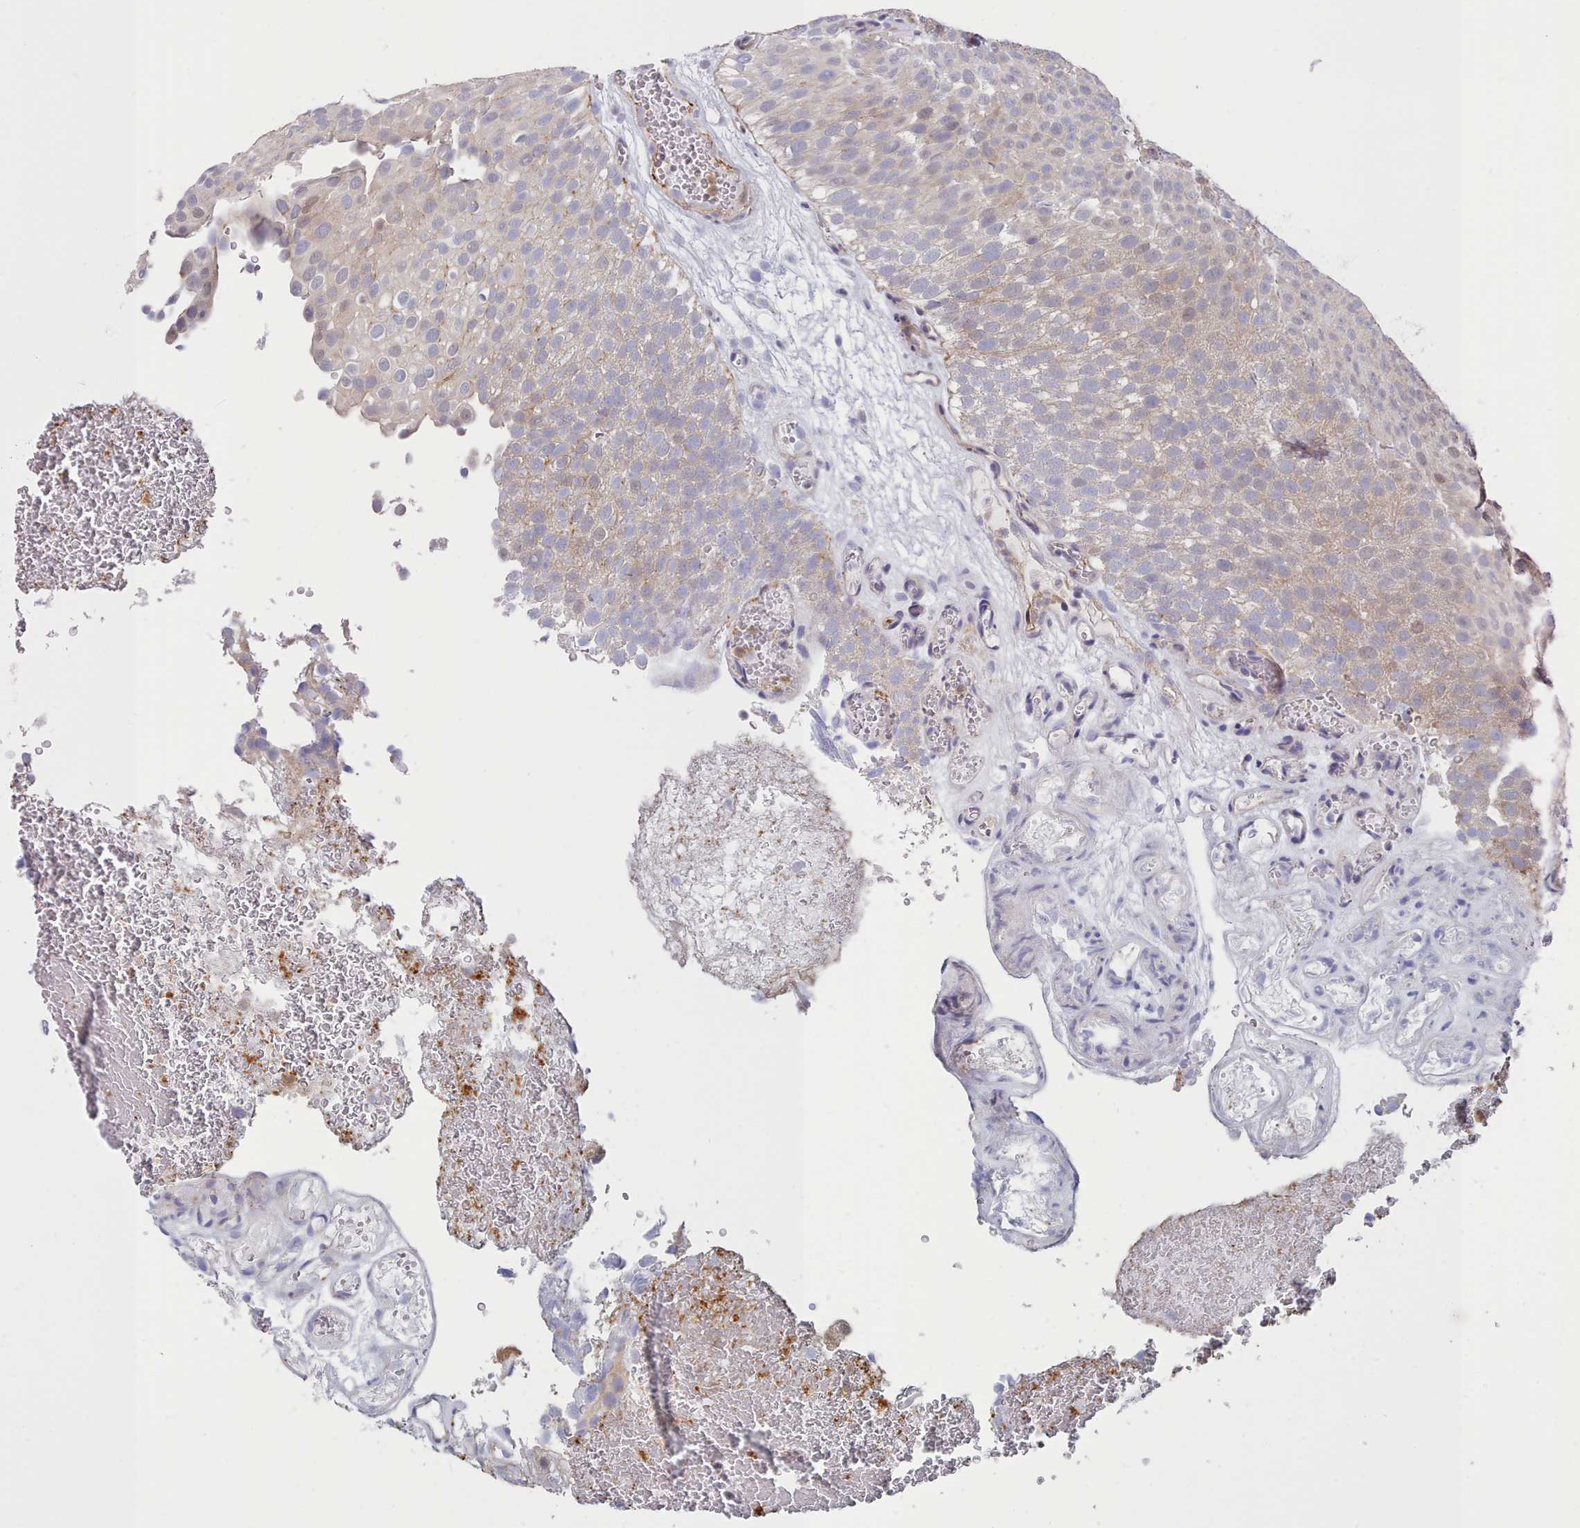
{"staining": {"intensity": "weak", "quantity": "25%-75%", "location": "cytoplasmic/membranous"}, "tissue": "urothelial cancer", "cell_type": "Tumor cells", "image_type": "cancer", "snomed": [{"axis": "morphology", "description": "Urothelial carcinoma, Low grade"}, {"axis": "topography", "description": "Urinary bladder"}], "caption": "Immunohistochemistry (IHC) image of urothelial cancer stained for a protein (brown), which displays low levels of weak cytoplasmic/membranous positivity in approximately 25%-75% of tumor cells.", "gene": "G6PC1", "patient": {"sex": "male", "age": 78}}